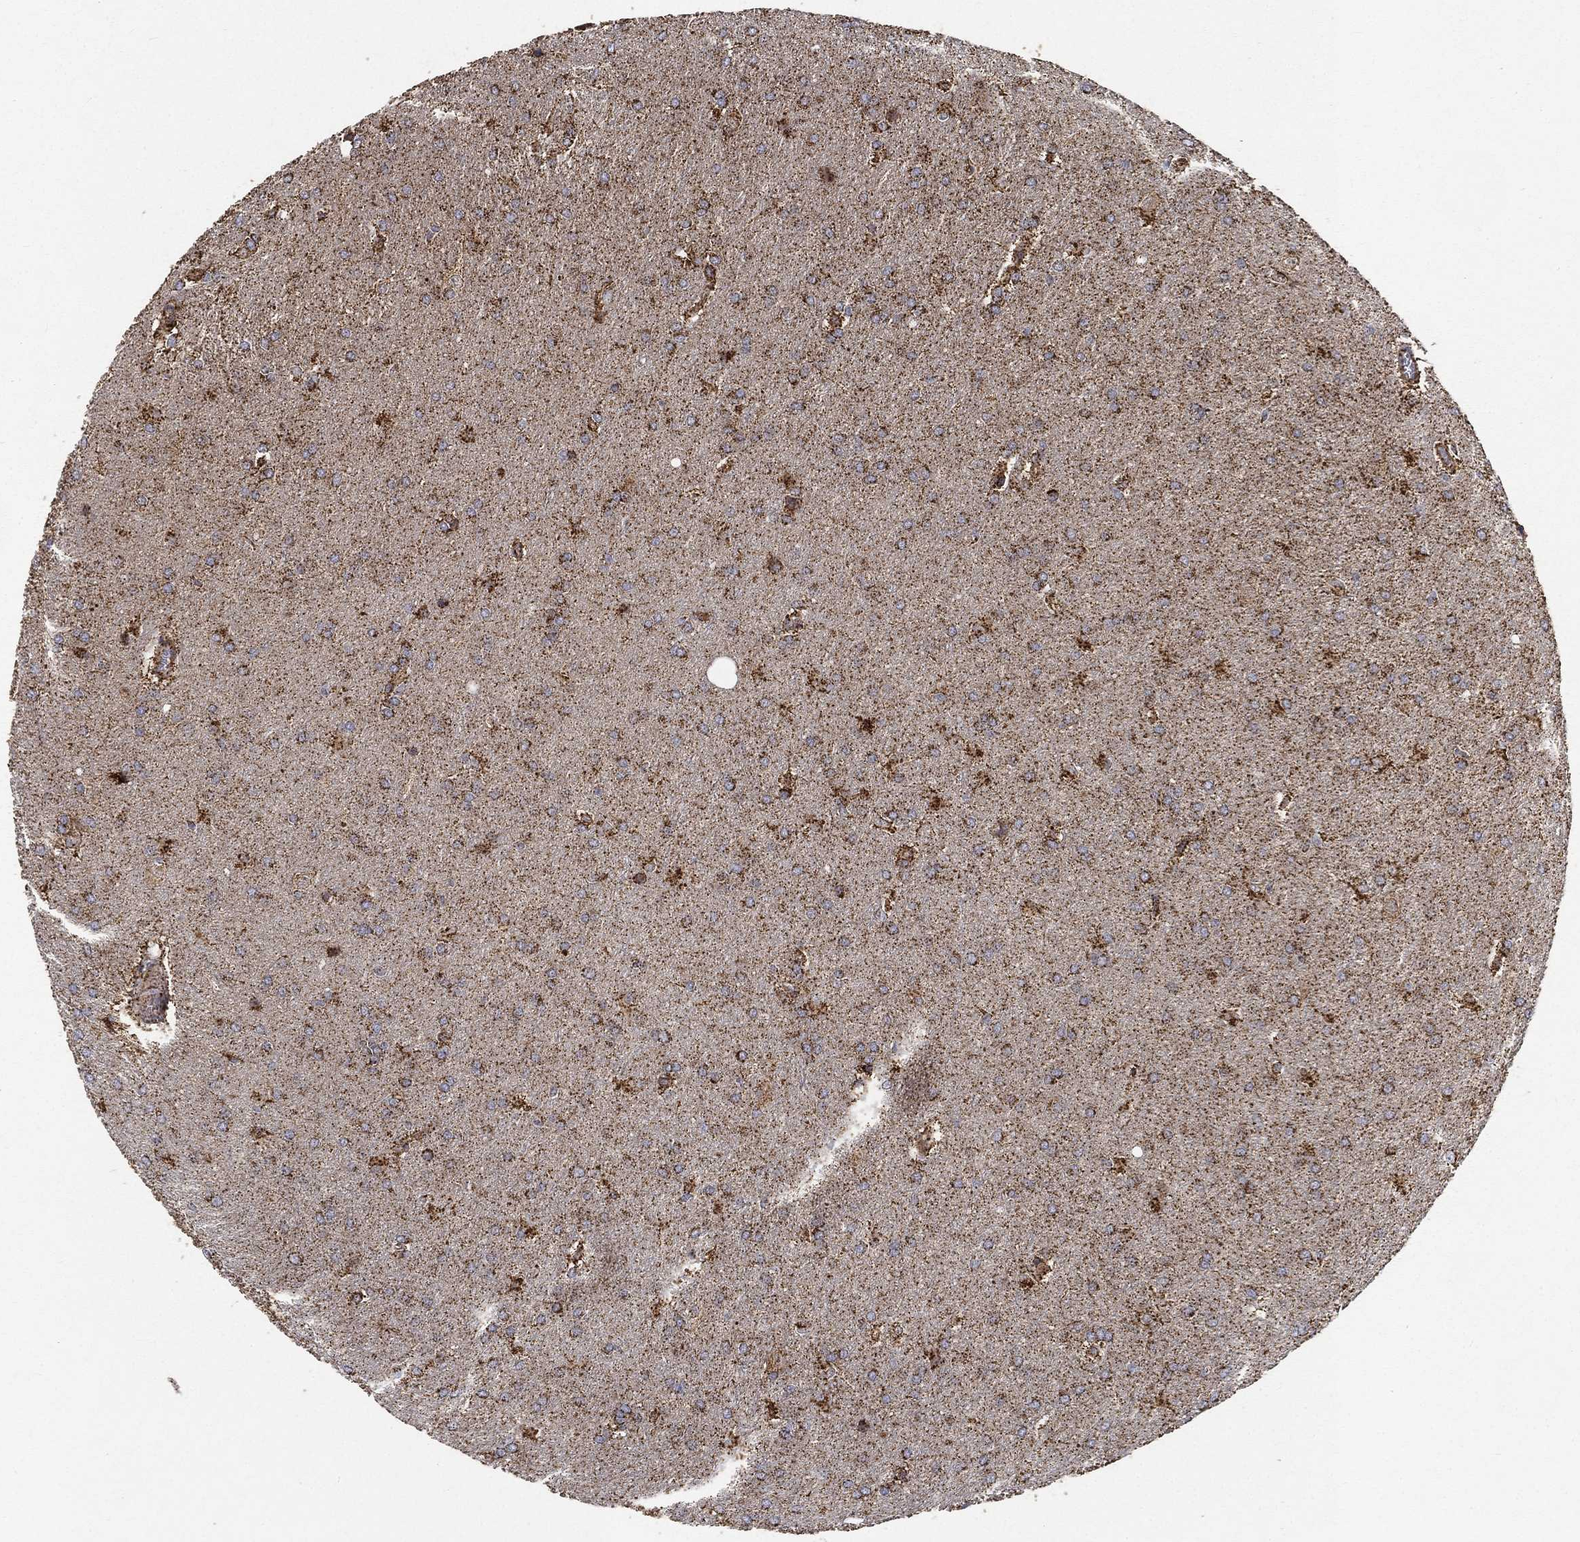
{"staining": {"intensity": "strong", "quantity": "<25%", "location": "cytoplasmic/membranous"}, "tissue": "glioma", "cell_type": "Tumor cells", "image_type": "cancer", "snomed": [{"axis": "morphology", "description": "Glioma, malignant, Low grade"}, {"axis": "topography", "description": "Brain"}], "caption": "About <25% of tumor cells in human glioma display strong cytoplasmic/membranous protein positivity as visualized by brown immunohistochemical staining.", "gene": "SLC38A7", "patient": {"sex": "female", "age": 32}}